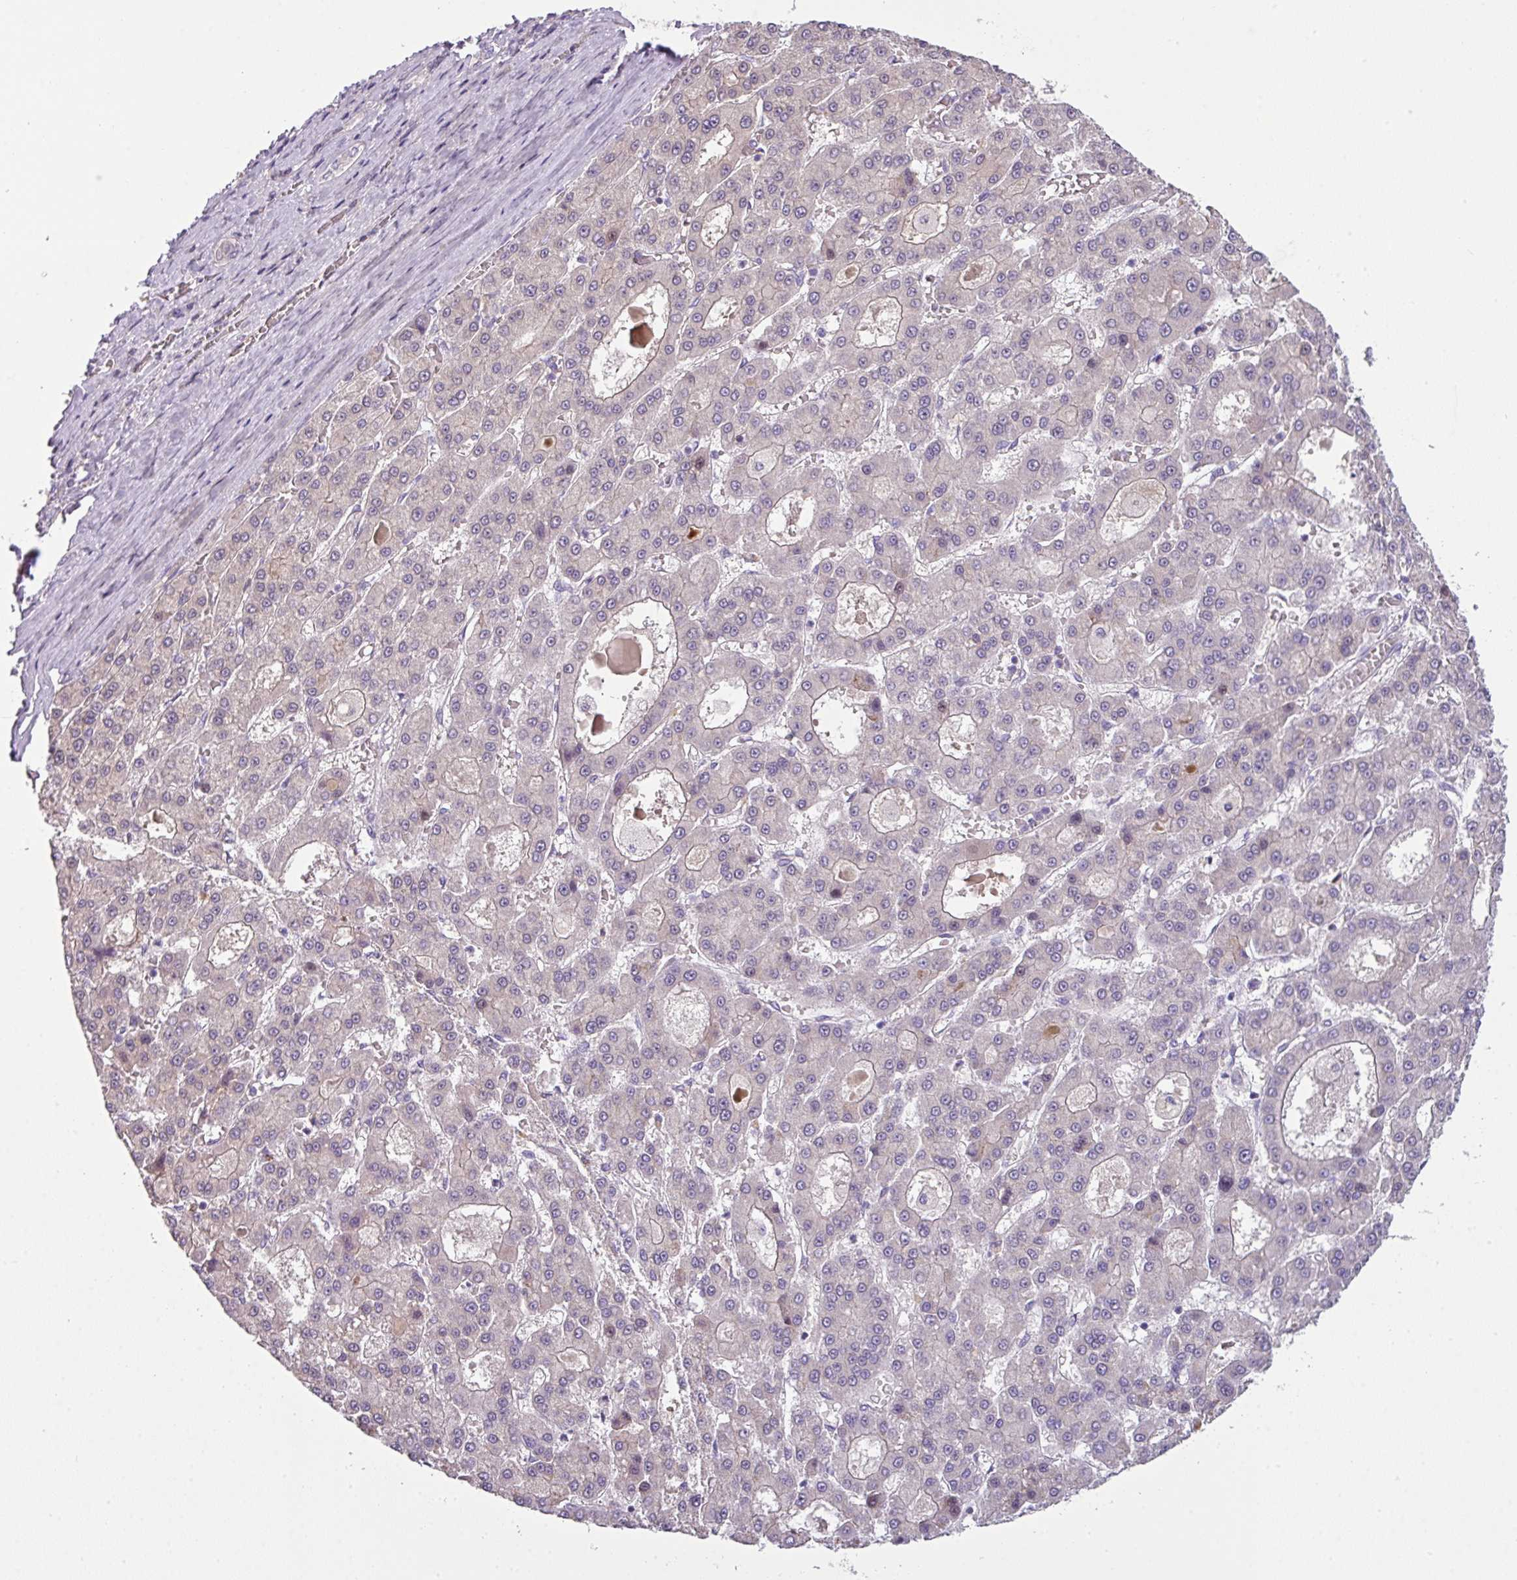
{"staining": {"intensity": "negative", "quantity": "none", "location": "none"}, "tissue": "liver cancer", "cell_type": "Tumor cells", "image_type": "cancer", "snomed": [{"axis": "morphology", "description": "Carcinoma, Hepatocellular, NOS"}, {"axis": "topography", "description": "Liver"}], "caption": "The micrograph exhibits no staining of tumor cells in hepatocellular carcinoma (liver).", "gene": "PIK3R5", "patient": {"sex": "male", "age": 70}}